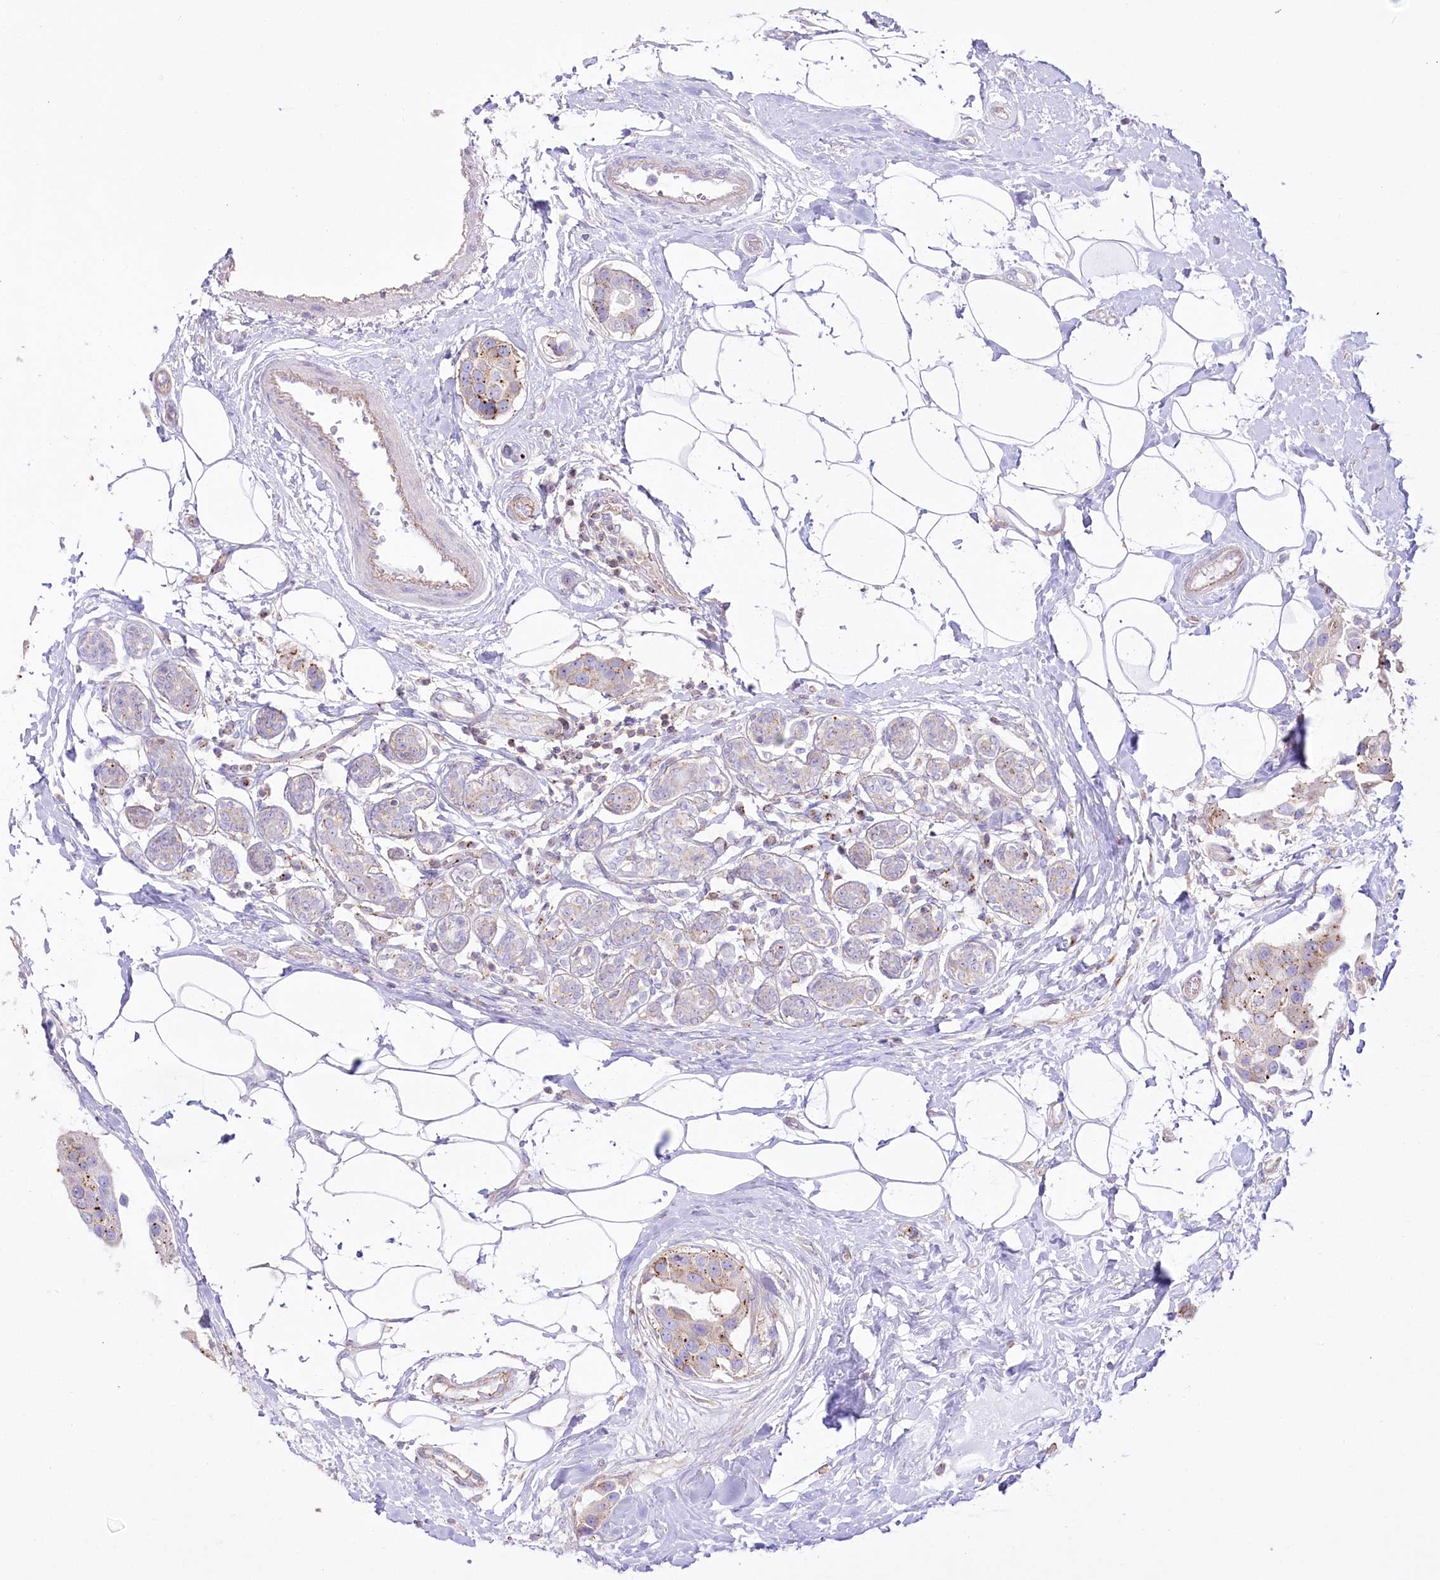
{"staining": {"intensity": "strong", "quantity": "25%-75%", "location": "cytoplasmic/membranous"}, "tissue": "breast cancer", "cell_type": "Tumor cells", "image_type": "cancer", "snomed": [{"axis": "morphology", "description": "Normal tissue, NOS"}, {"axis": "morphology", "description": "Duct carcinoma"}, {"axis": "topography", "description": "Breast"}], "caption": "Invasive ductal carcinoma (breast) stained with immunohistochemistry displays strong cytoplasmic/membranous expression in about 25%-75% of tumor cells. Ihc stains the protein of interest in brown and the nuclei are stained blue.", "gene": "FAM216A", "patient": {"sex": "female", "age": 39}}